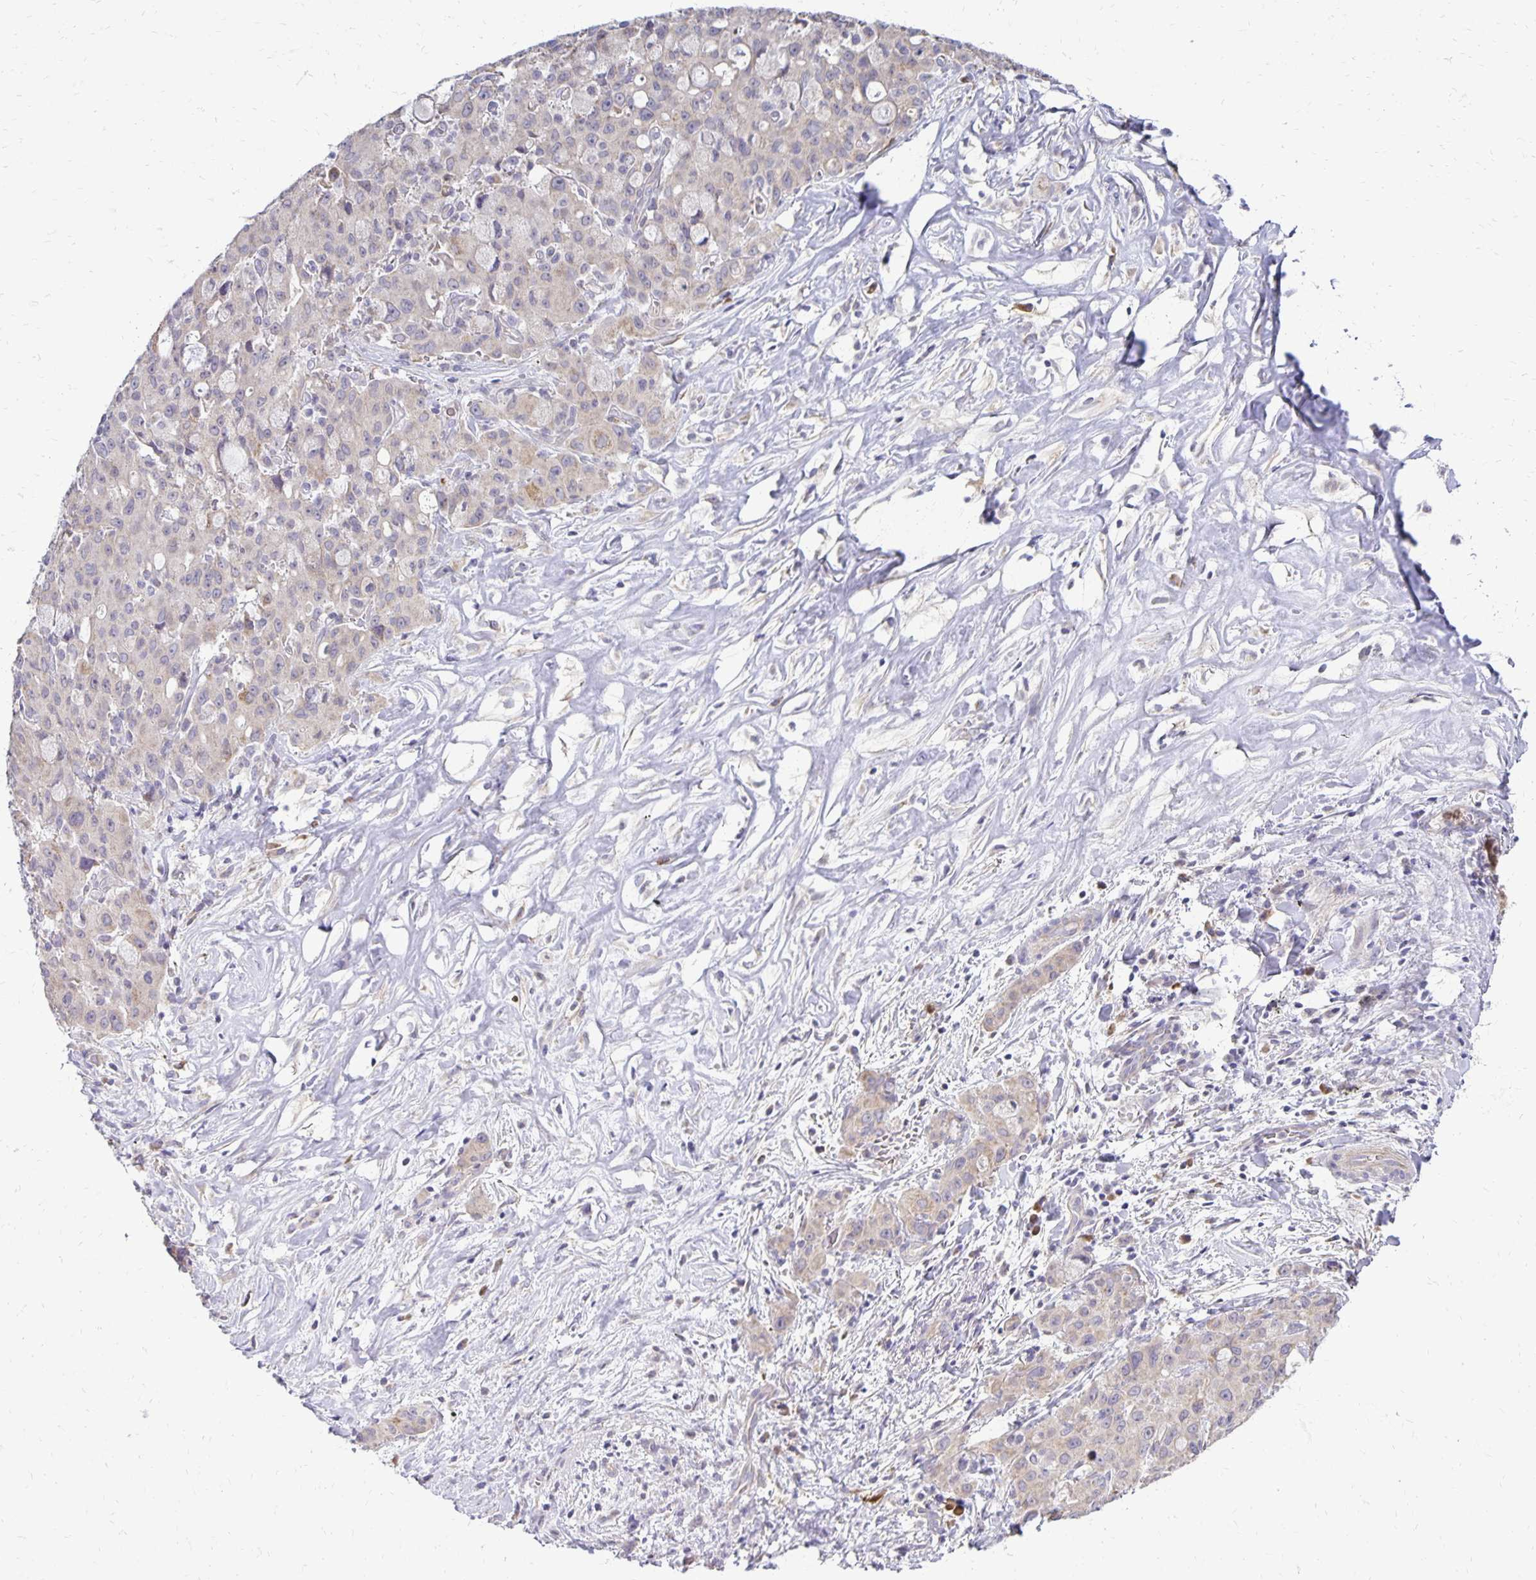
{"staining": {"intensity": "weak", "quantity": "<25%", "location": "cytoplasmic/membranous"}, "tissue": "lung cancer", "cell_type": "Tumor cells", "image_type": "cancer", "snomed": [{"axis": "morphology", "description": "Adenocarcinoma, NOS"}, {"axis": "topography", "description": "Lung"}], "caption": "DAB immunohistochemical staining of lung adenocarcinoma reveals no significant positivity in tumor cells.", "gene": "FN3K", "patient": {"sex": "female", "age": 44}}